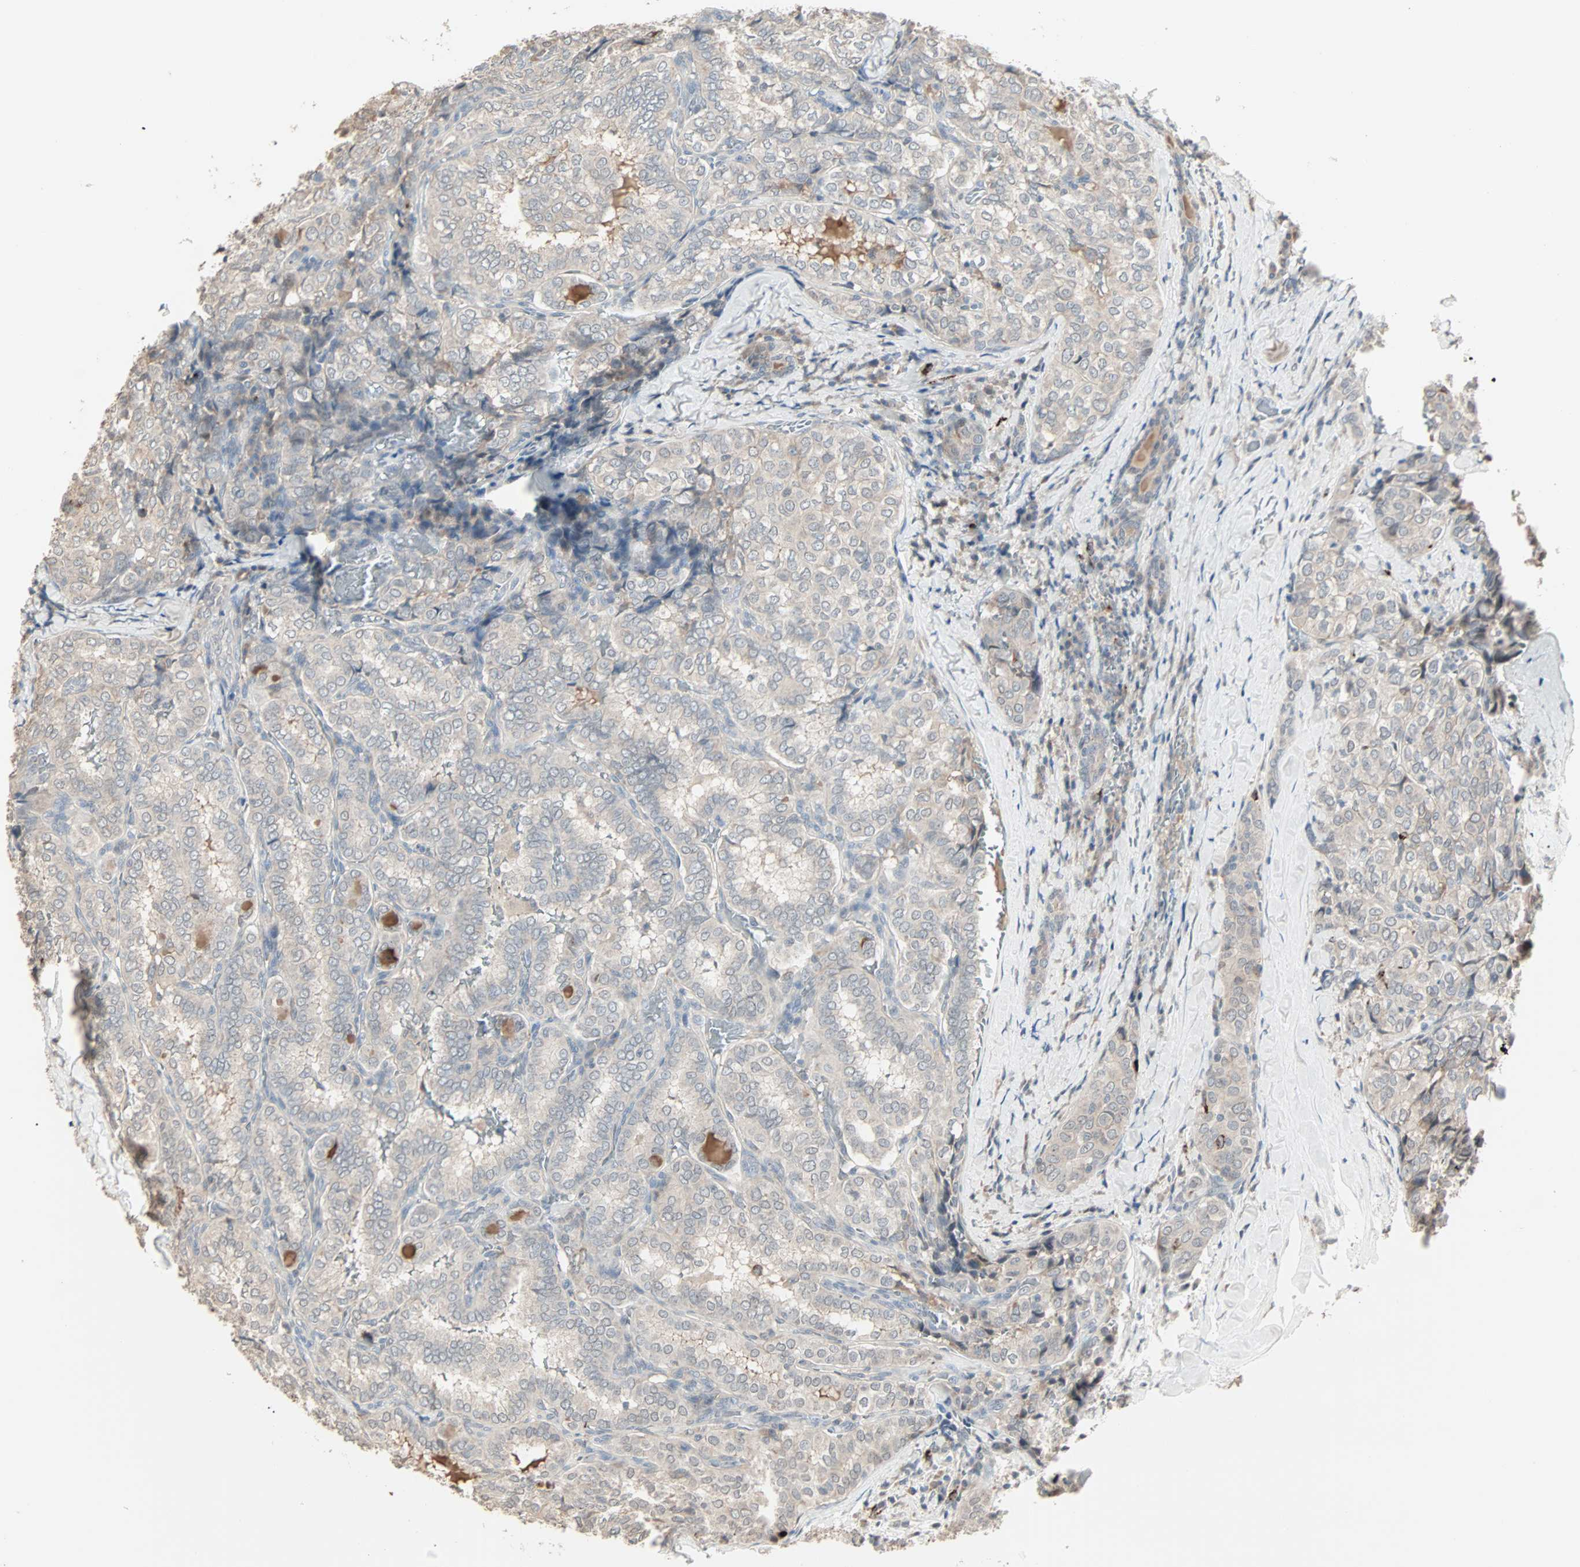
{"staining": {"intensity": "weak", "quantity": "25%-75%", "location": "cytoplasmic/membranous"}, "tissue": "thyroid cancer", "cell_type": "Tumor cells", "image_type": "cancer", "snomed": [{"axis": "morphology", "description": "Normal tissue, NOS"}, {"axis": "morphology", "description": "Papillary adenocarcinoma, NOS"}, {"axis": "topography", "description": "Thyroid gland"}], "caption": "A low amount of weak cytoplasmic/membranous staining is seen in approximately 25%-75% of tumor cells in thyroid papillary adenocarcinoma tissue. The protein of interest is shown in brown color, while the nuclei are stained blue.", "gene": "KDM4A", "patient": {"sex": "female", "age": 30}}